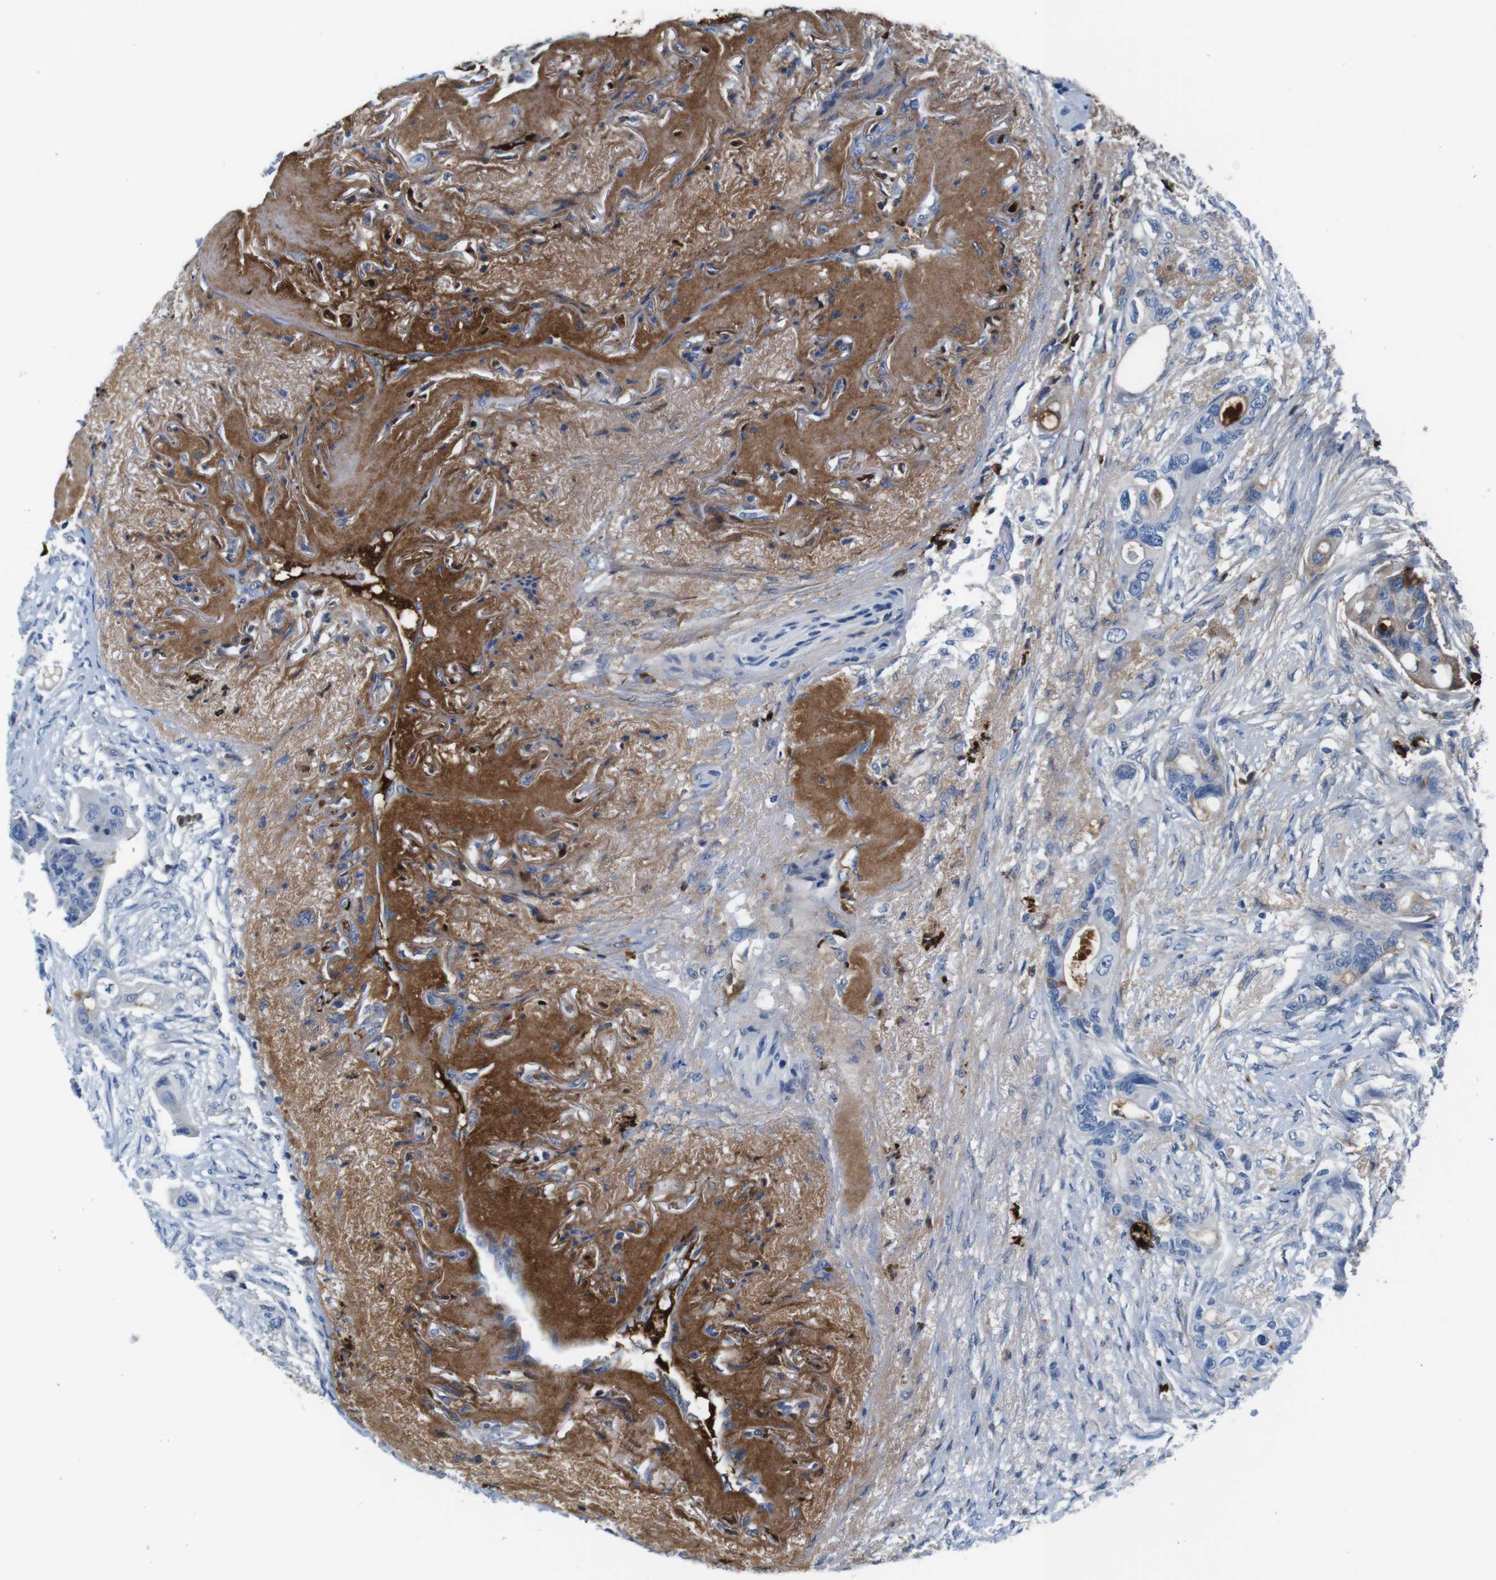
{"staining": {"intensity": "weak", "quantity": "25%-75%", "location": "cytoplasmic/membranous"}, "tissue": "colorectal cancer", "cell_type": "Tumor cells", "image_type": "cancer", "snomed": [{"axis": "morphology", "description": "Adenocarcinoma, NOS"}, {"axis": "topography", "description": "Colon"}], "caption": "About 25%-75% of tumor cells in colorectal cancer demonstrate weak cytoplasmic/membranous protein positivity as visualized by brown immunohistochemical staining.", "gene": "IGKC", "patient": {"sex": "female", "age": 57}}